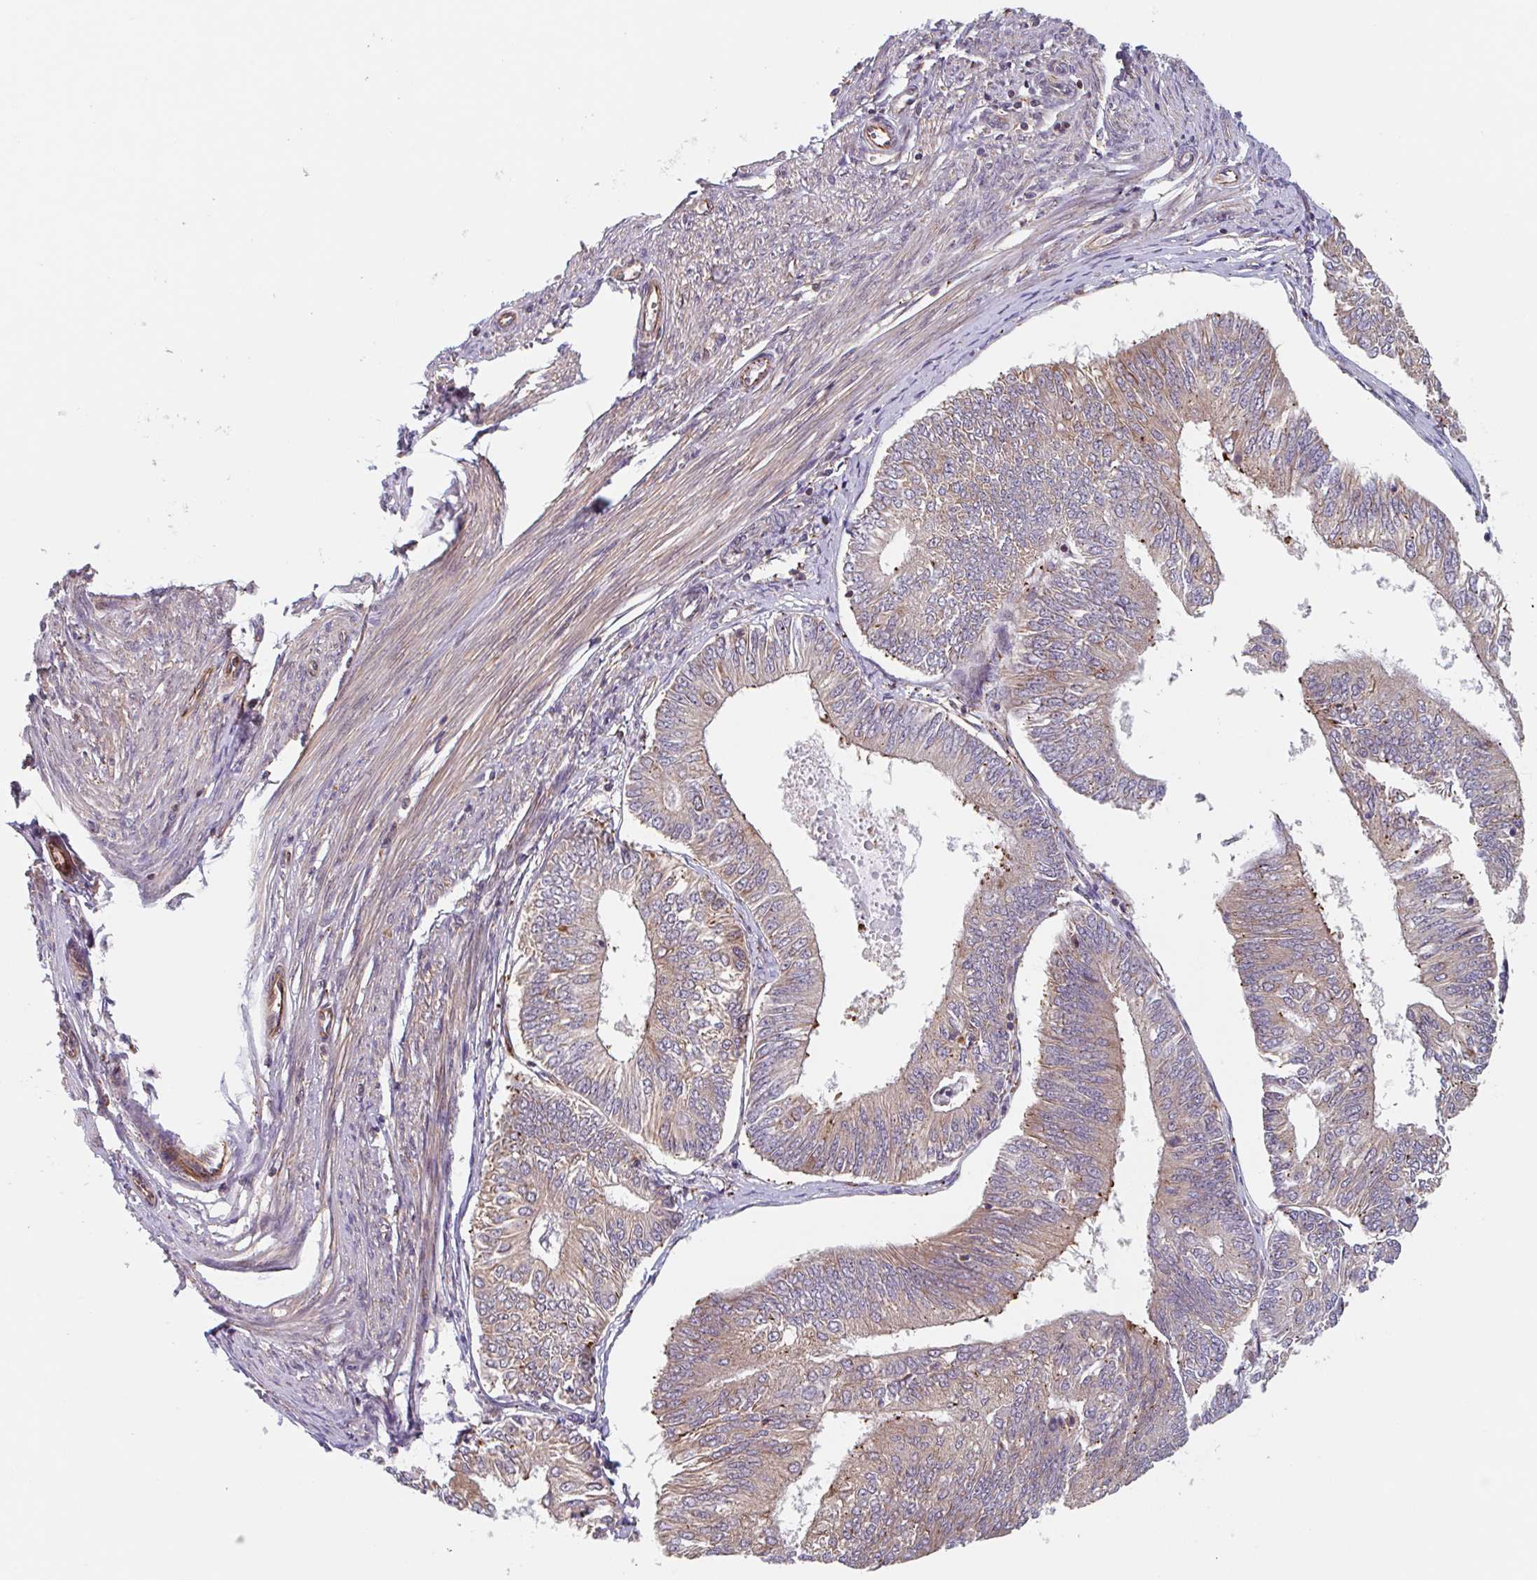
{"staining": {"intensity": "weak", "quantity": "25%-75%", "location": "cytoplasmic/membranous"}, "tissue": "endometrial cancer", "cell_type": "Tumor cells", "image_type": "cancer", "snomed": [{"axis": "morphology", "description": "Adenocarcinoma, NOS"}, {"axis": "topography", "description": "Endometrium"}], "caption": "This photomicrograph demonstrates IHC staining of human endometrial cancer (adenocarcinoma), with low weak cytoplasmic/membranous staining in approximately 25%-75% of tumor cells.", "gene": "NUB1", "patient": {"sex": "female", "age": 58}}